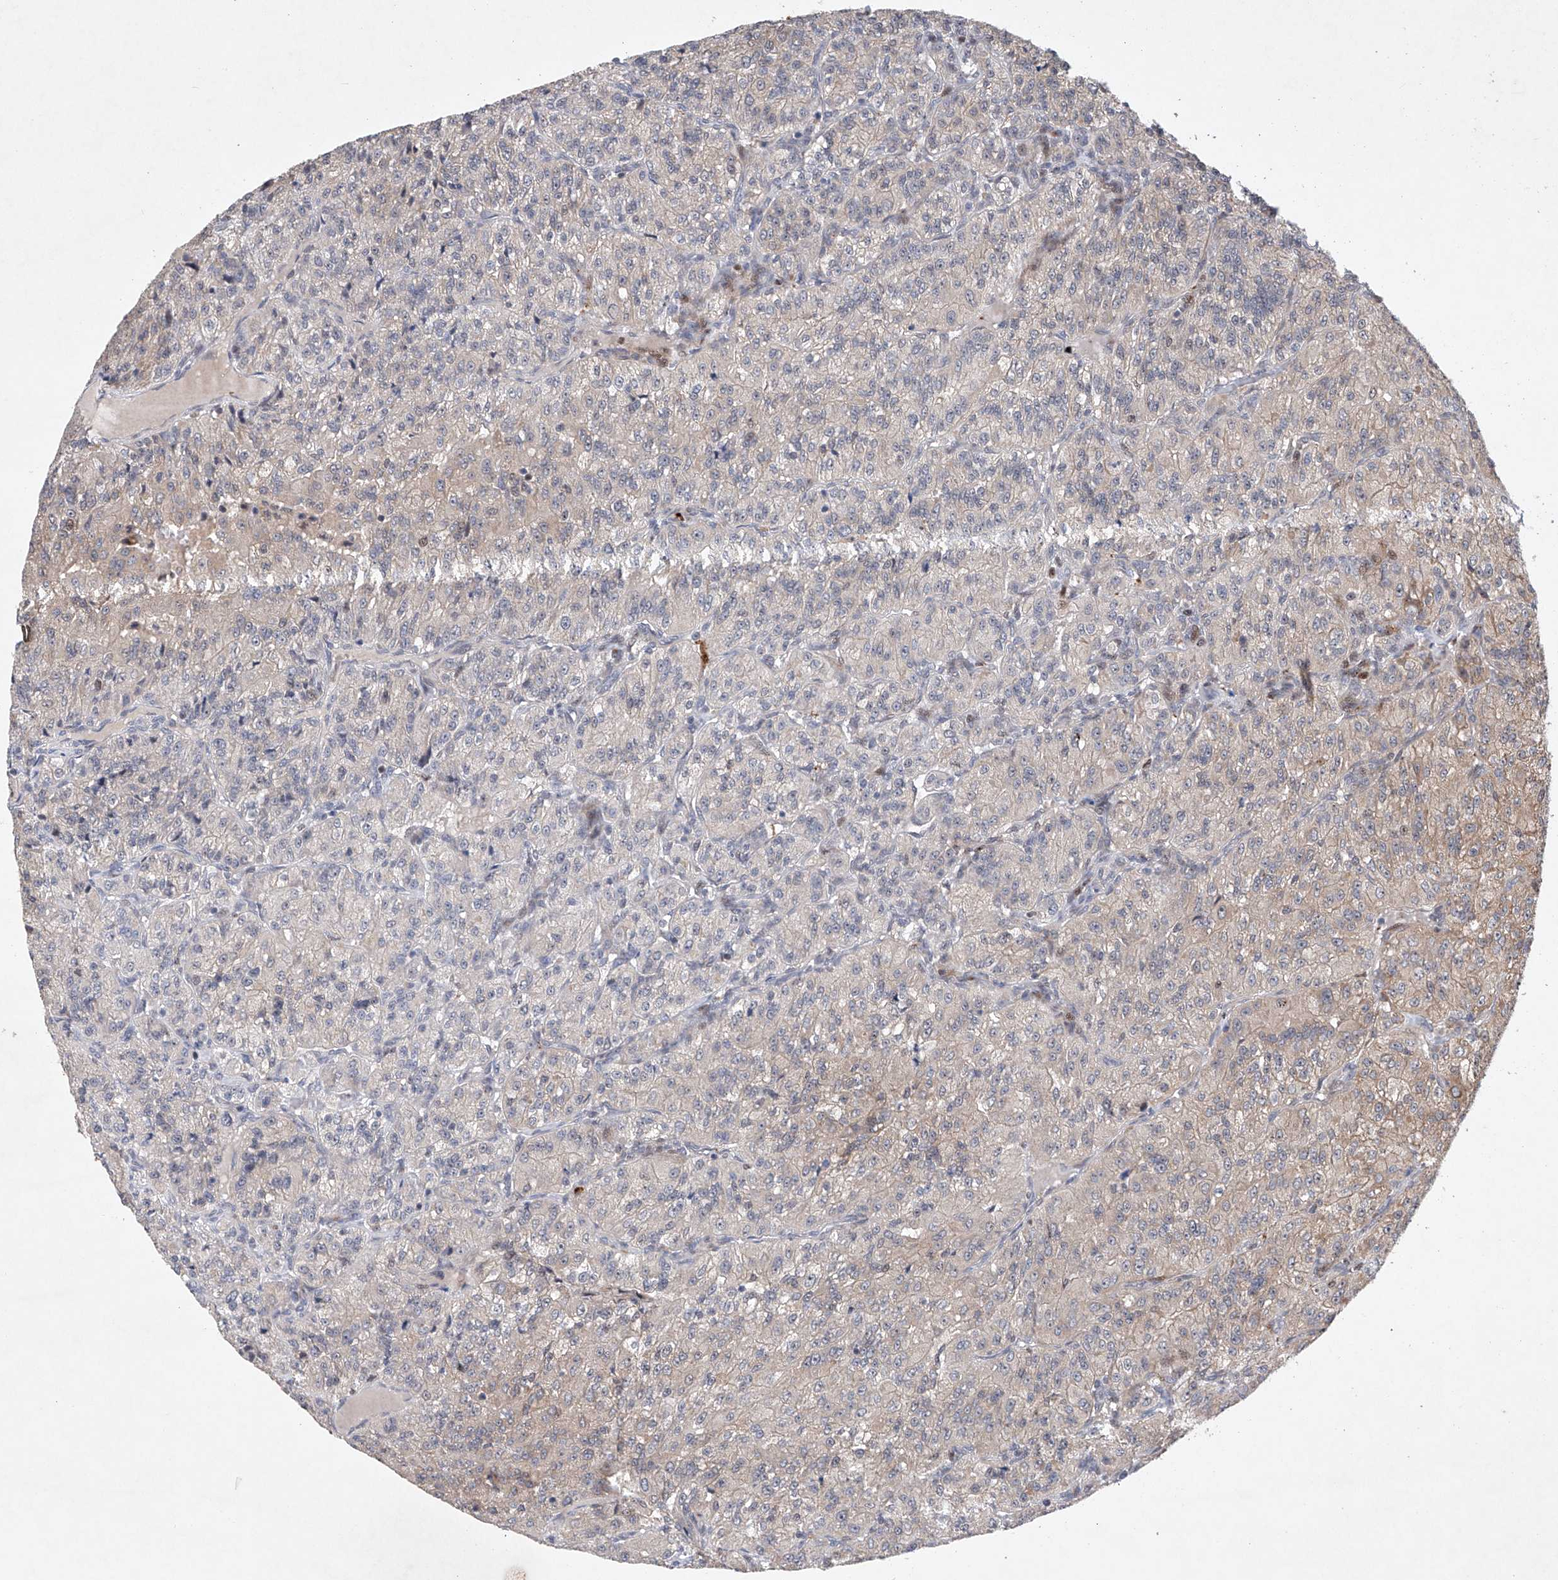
{"staining": {"intensity": "negative", "quantity": "none", "location": "none"}, "tissue": "renal cancer", "cell_type": "Tumor cells", "image_type": "cancer", "snomed": [{"axis": "morphology", "description": "Adenocarcinoma, NOS"}, {"axis": "topography", "description": "Kidney"}], "caption": "High magnification brightfield microscopy of renal cancer stained with DAB (brown) and counterstained with hematoxylin (blue): tumor cells show no significant staining.", "gene": "AFG1L", "patient": {"sex": "female", "age": 63}}